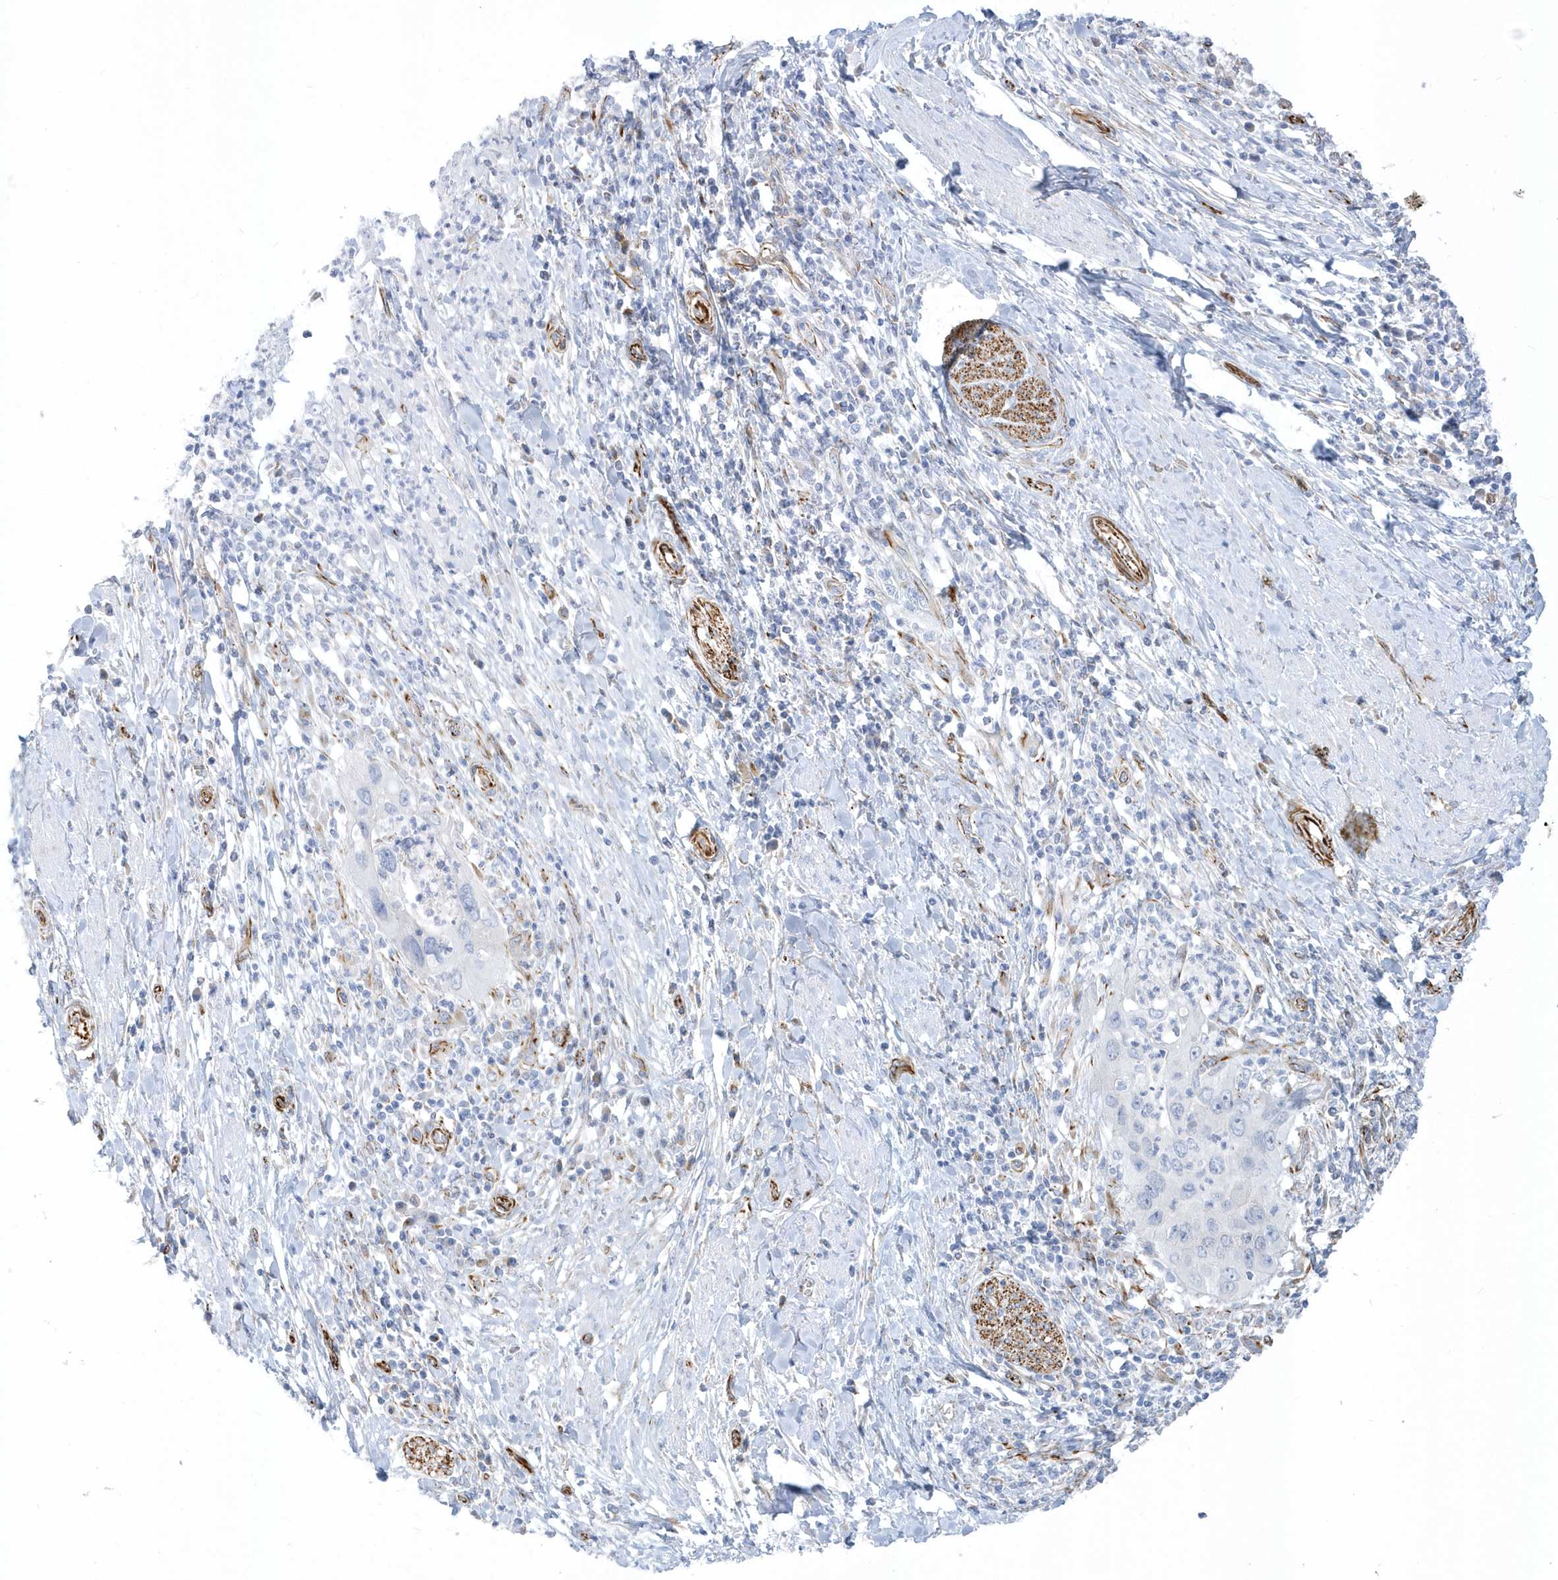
{"staining": {"intensity": "negative", "quantity": "none", "location": "none"}, "tissue": "cervical cancer", "cell_type": "Tumor cells", "image_type": "cancer", "snomed": [{"axis": "morphology", "description": "Squamous cell carcinoma, NOS"}, {"axis": "topography", "description": "Cervix"}], "caption": "Immunohistochemical staining of human cervical squamous cell carcinoma reveals no significant staining in tumor cells. The staining is performed using DAB brown chromogen with nuclei counter-stained in using hematoxylin.", "gene": "PPIL6", "patient": {"sex": "female", "age": 38}}